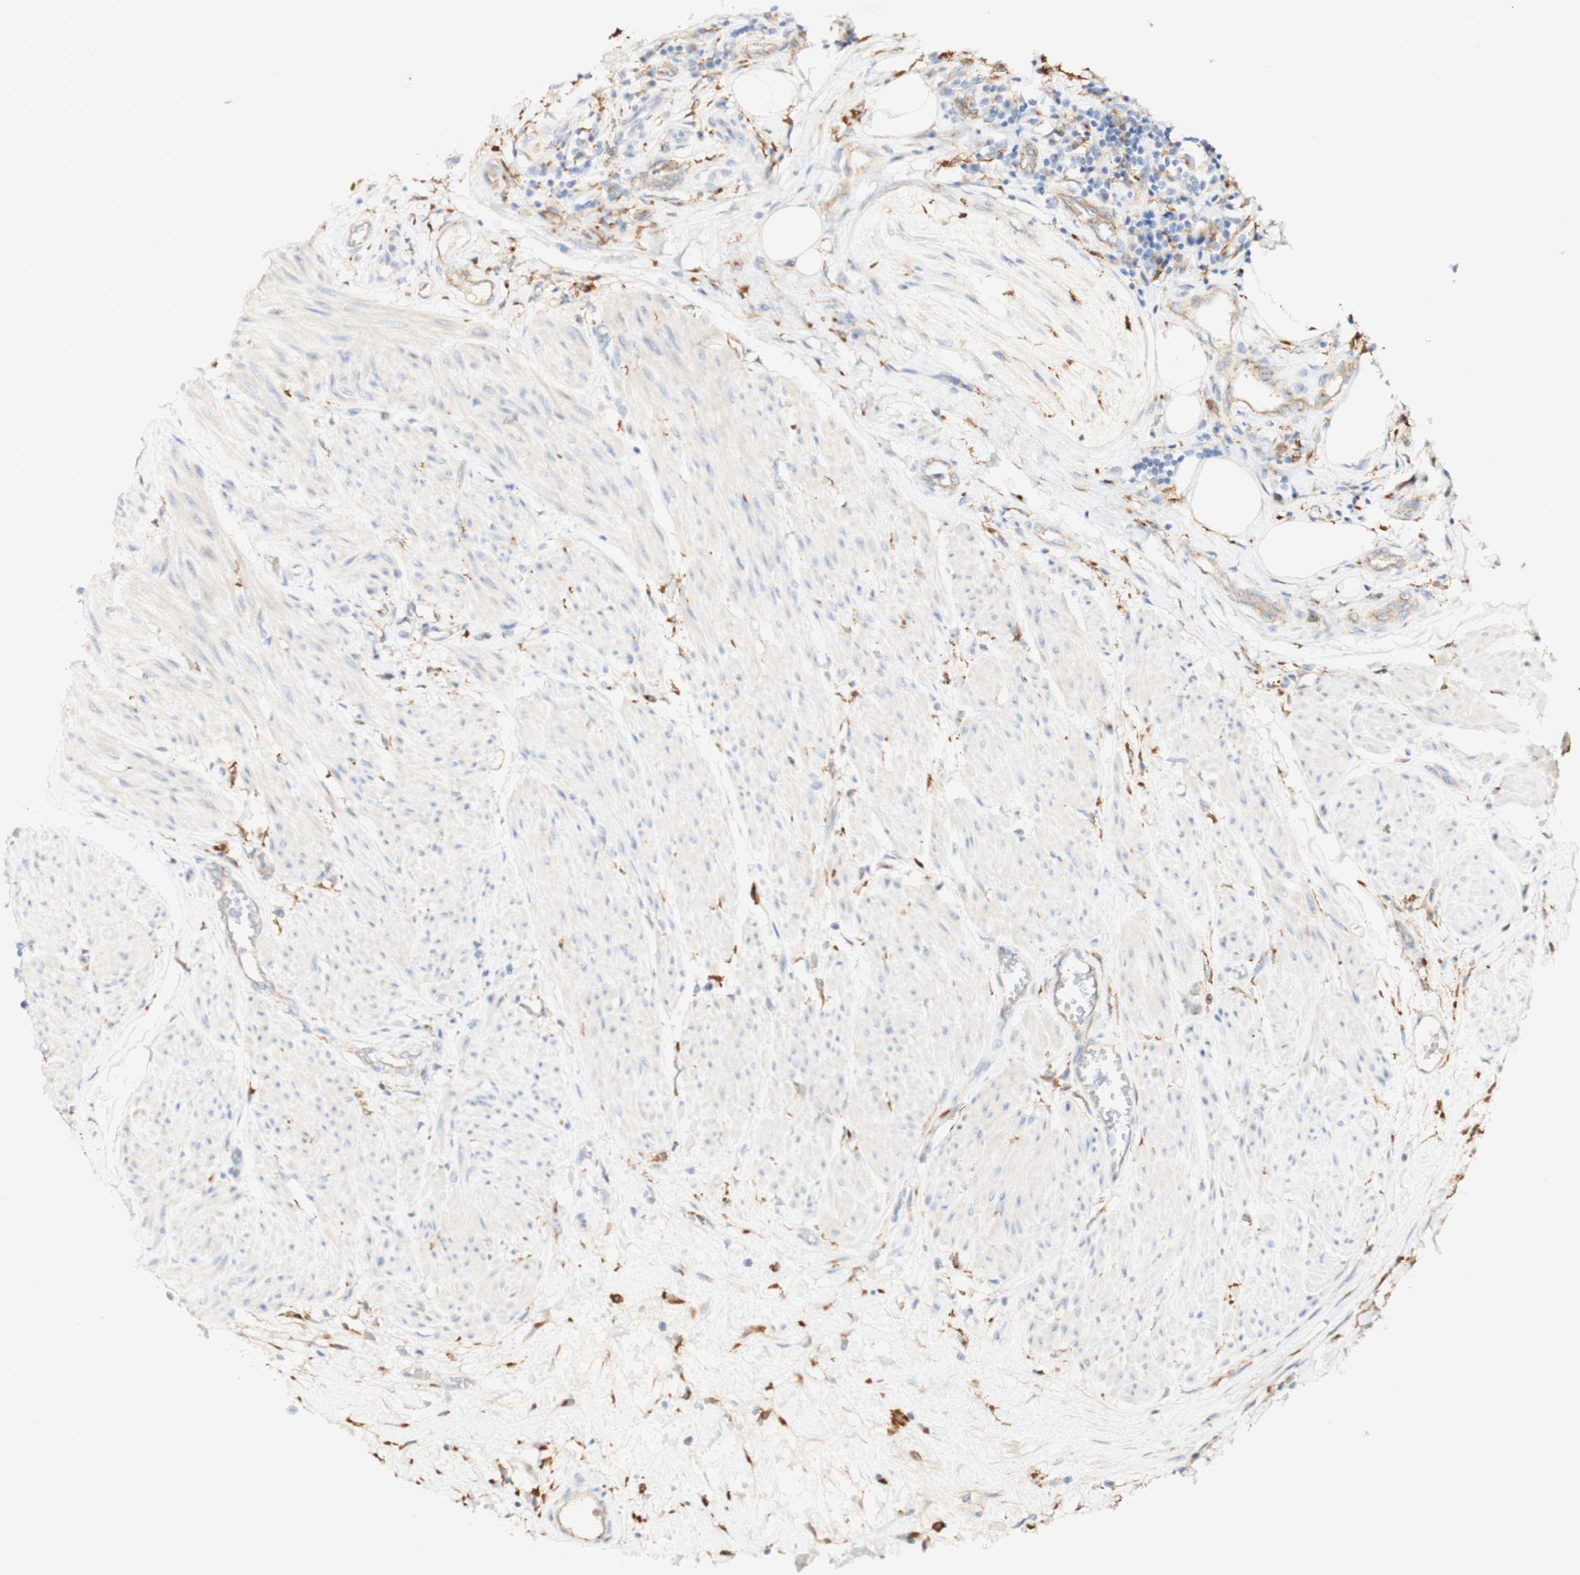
{"staining": {"intensity": "weak", "quantity": "<25%", "location": "cytoplasmic/membranous"}, "tissue": "urothelial cancer", "cell_type": "Tumor cells", "image_type": "cancer", "snomed": [{"axis": "morphology", "description": "Urothelial carcinoma, High grade"}, {"axis": "topography", "description": "Urinary bladder"}], "caption": "High magnification brightfield microscopy of urothelial carcinoma (high-grade) stained with DAB (3,3'-diaminobenzidine) (brown) and counterstained with hematoxylin (blue): tumor cells show no significant positivity.", "gene": "FCGRT", "patient": {"sex": "male", "age": 35}}